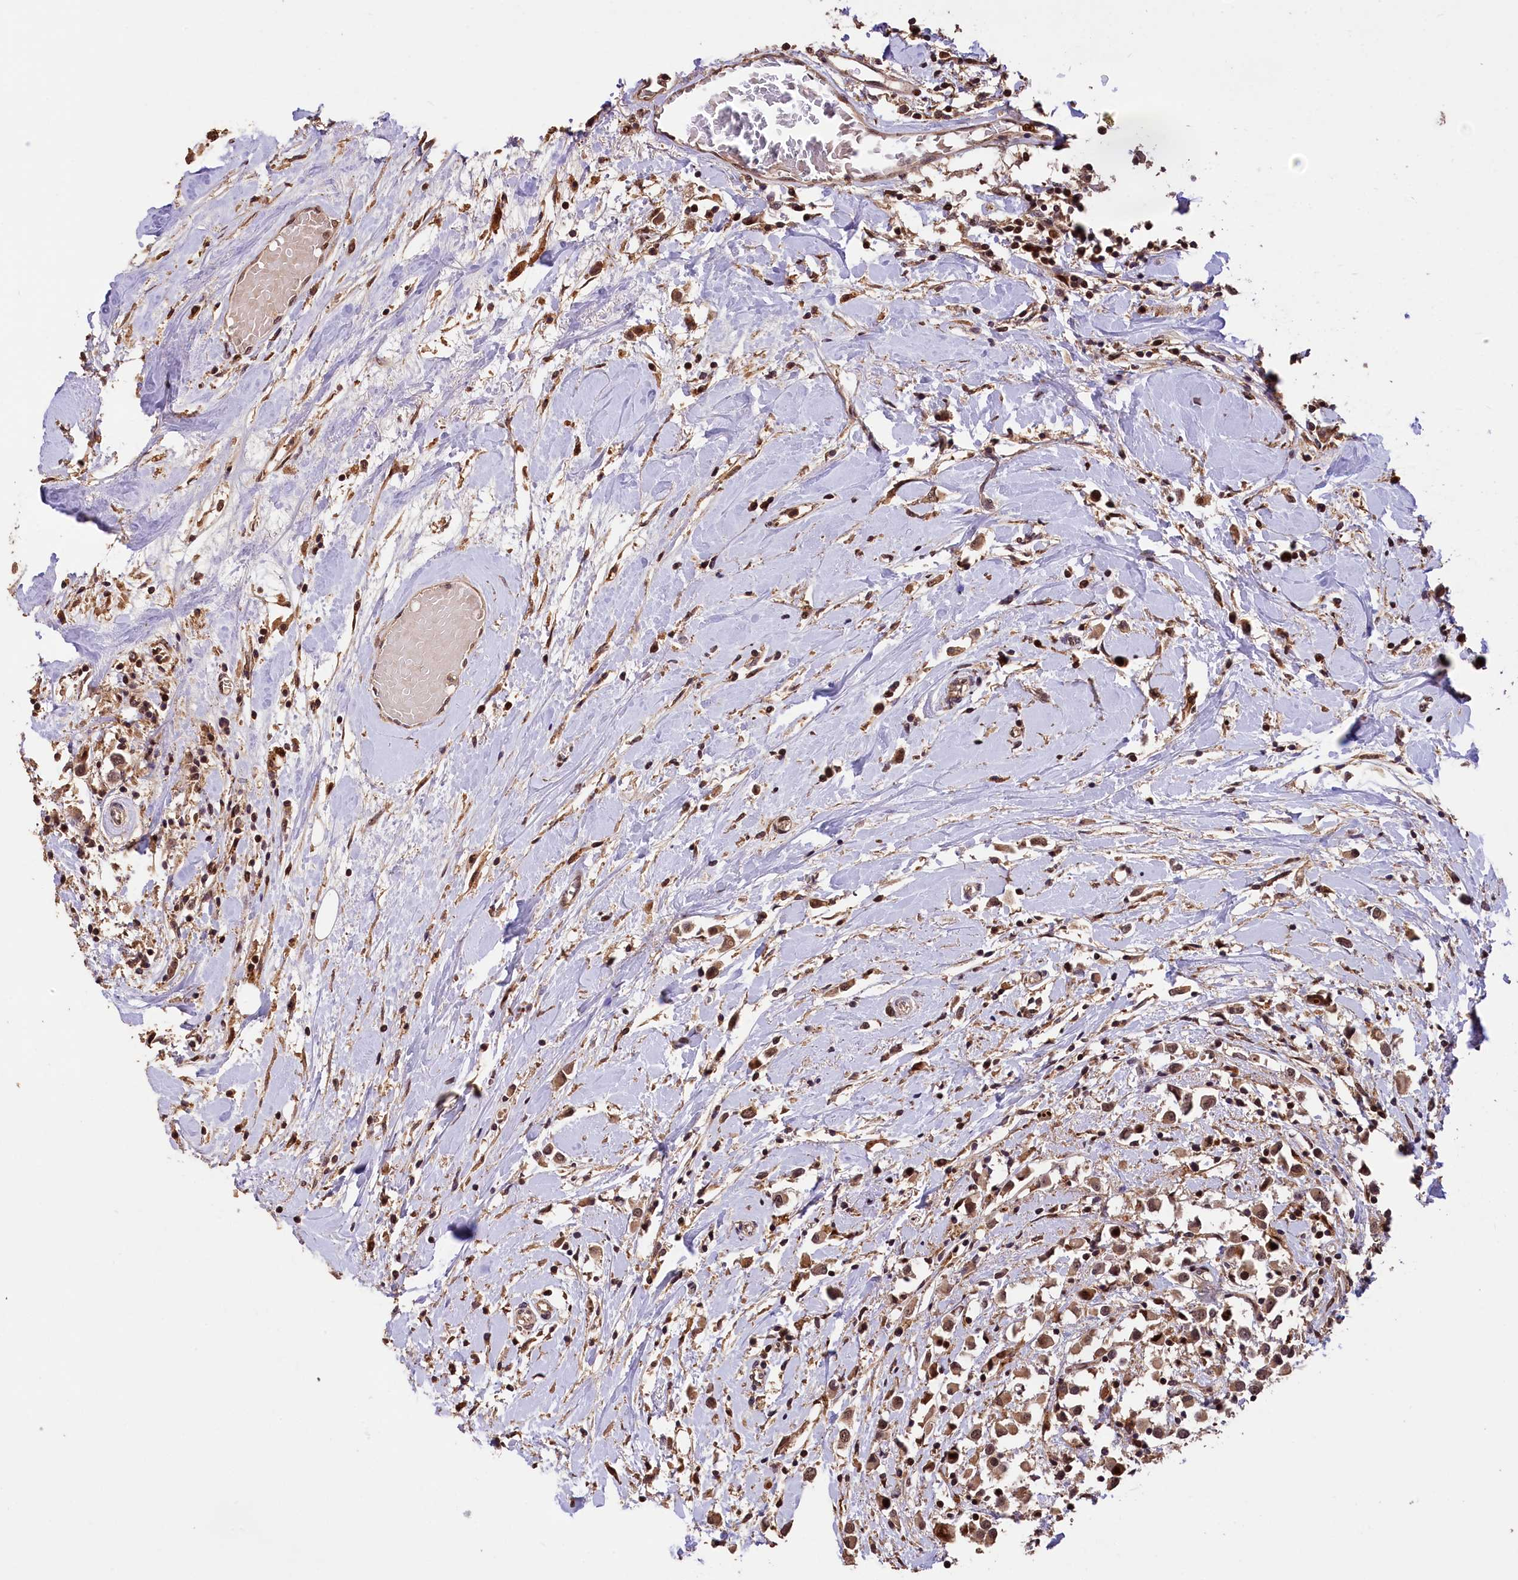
{"staining": {"intensity": "moderate", "quantity": ">75%", "location": "cytoplasmic/membranous,nuclear"}, "tissue": "breast cancer", "cell_type": "Tumor cells", "image_type": "cancer", "snomed": [{"axis": "morphology", "description": "Duct carcinoma"}, {"axis": "topography", "description": "Breast"}], "caption": "This histopathology image reveals immunohistochemistry staining of human breast cancer (invasive ductal carcinoma), with medium moderate cytoplasmic/membranous and nuclear expression in about >75% of tumor cells.", "gene": "PHAF1", "patient": {"sex": "female", "age": 61}}